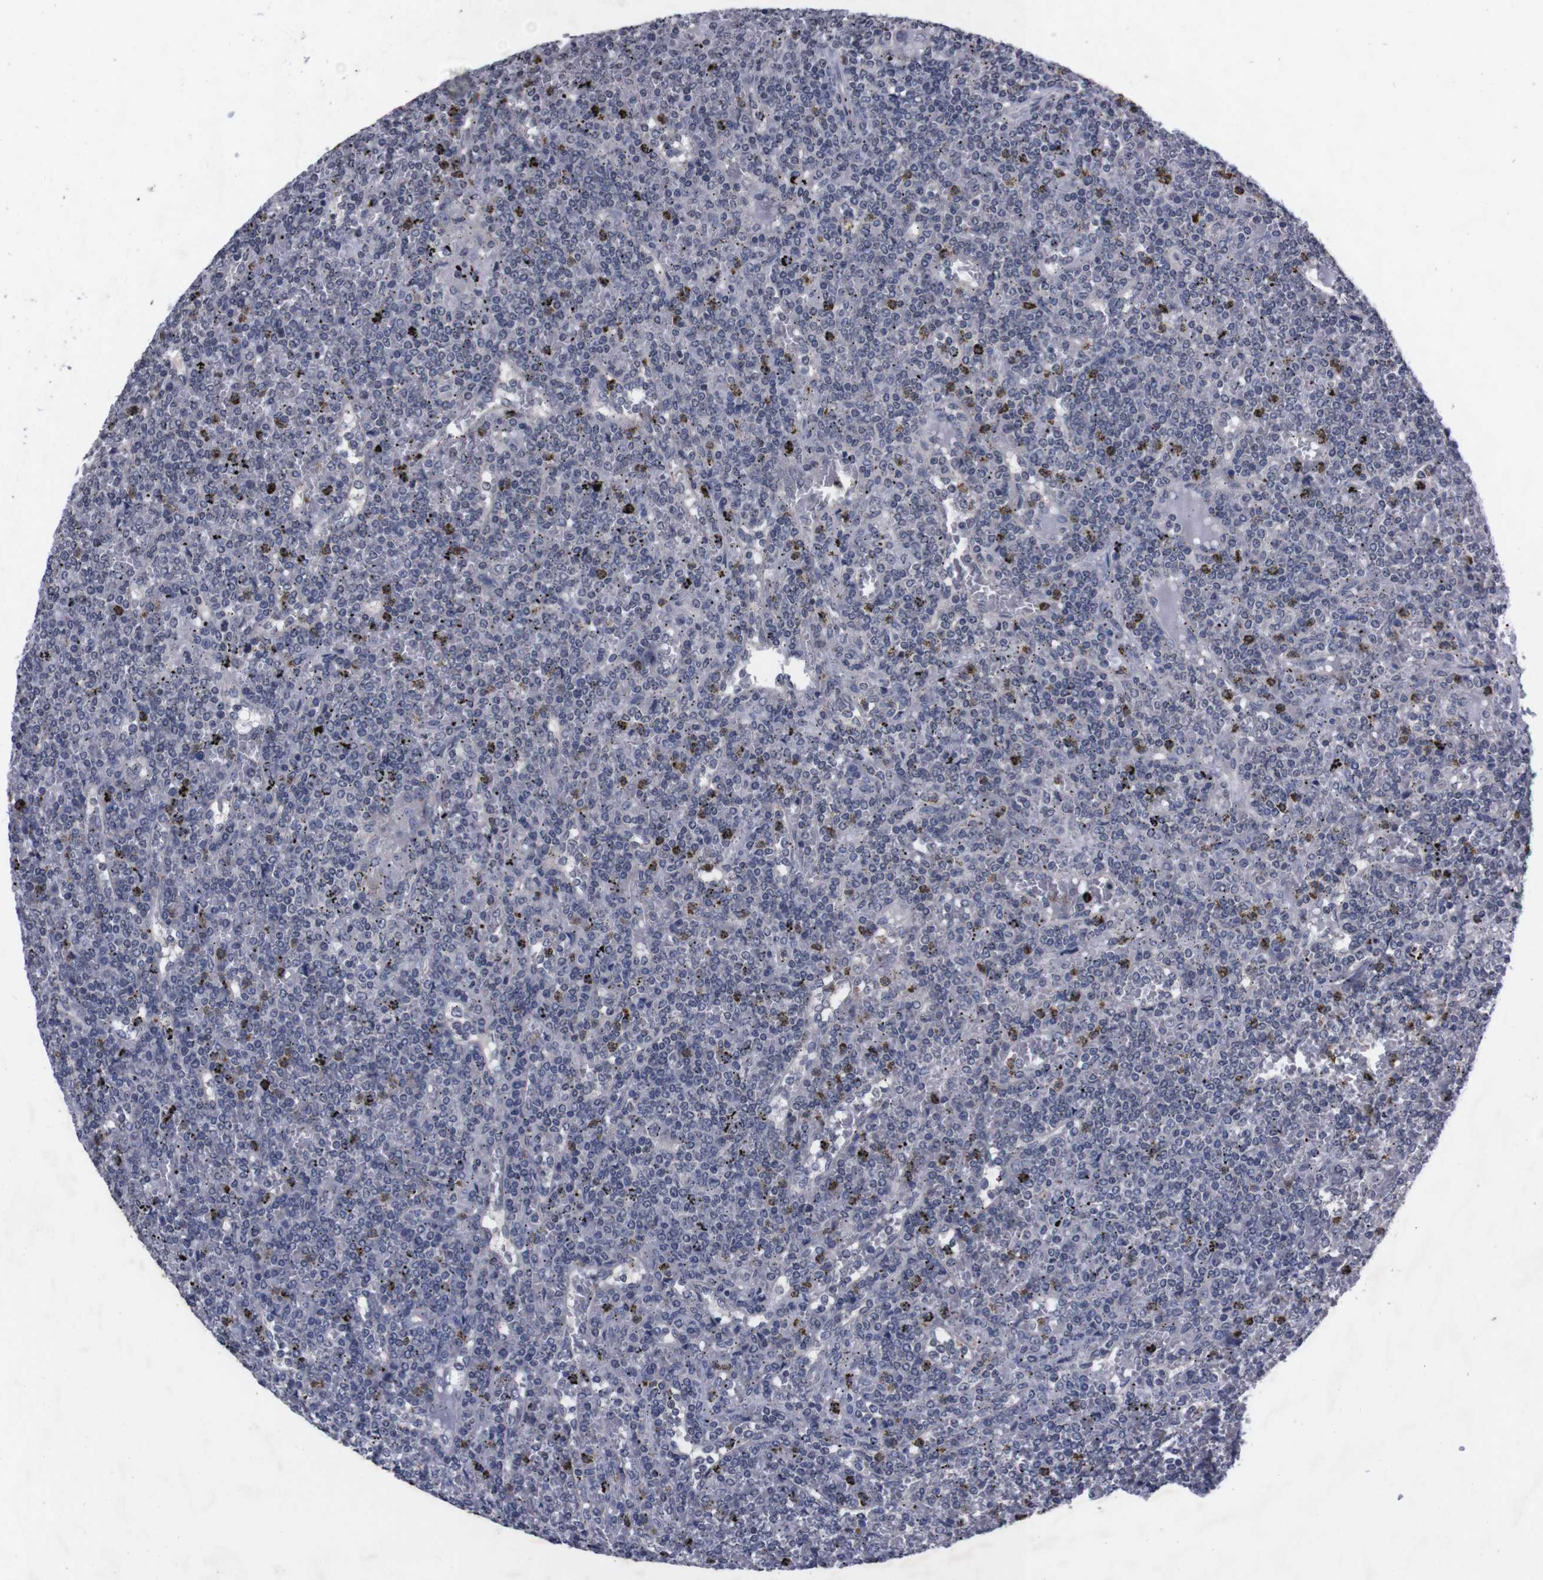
{"staining": {"intensity": "negative", "quantity": "none", "location": "none"}, "tissue": "lymphoma", "cell_type": "Tumor cells", "image_type": "cancer", "snomed": [{"axis": "morphology", "description": "Malignant lymphoma, non-Hodgkin's type, Low grade"}, {"axis": "topography", "description": "Spleen"}], "caption": "Tumor cells show no significant positivity in lymphoma.", "gene": "TNFRSF21", "patient": {"sex": "female", "age": 19}}